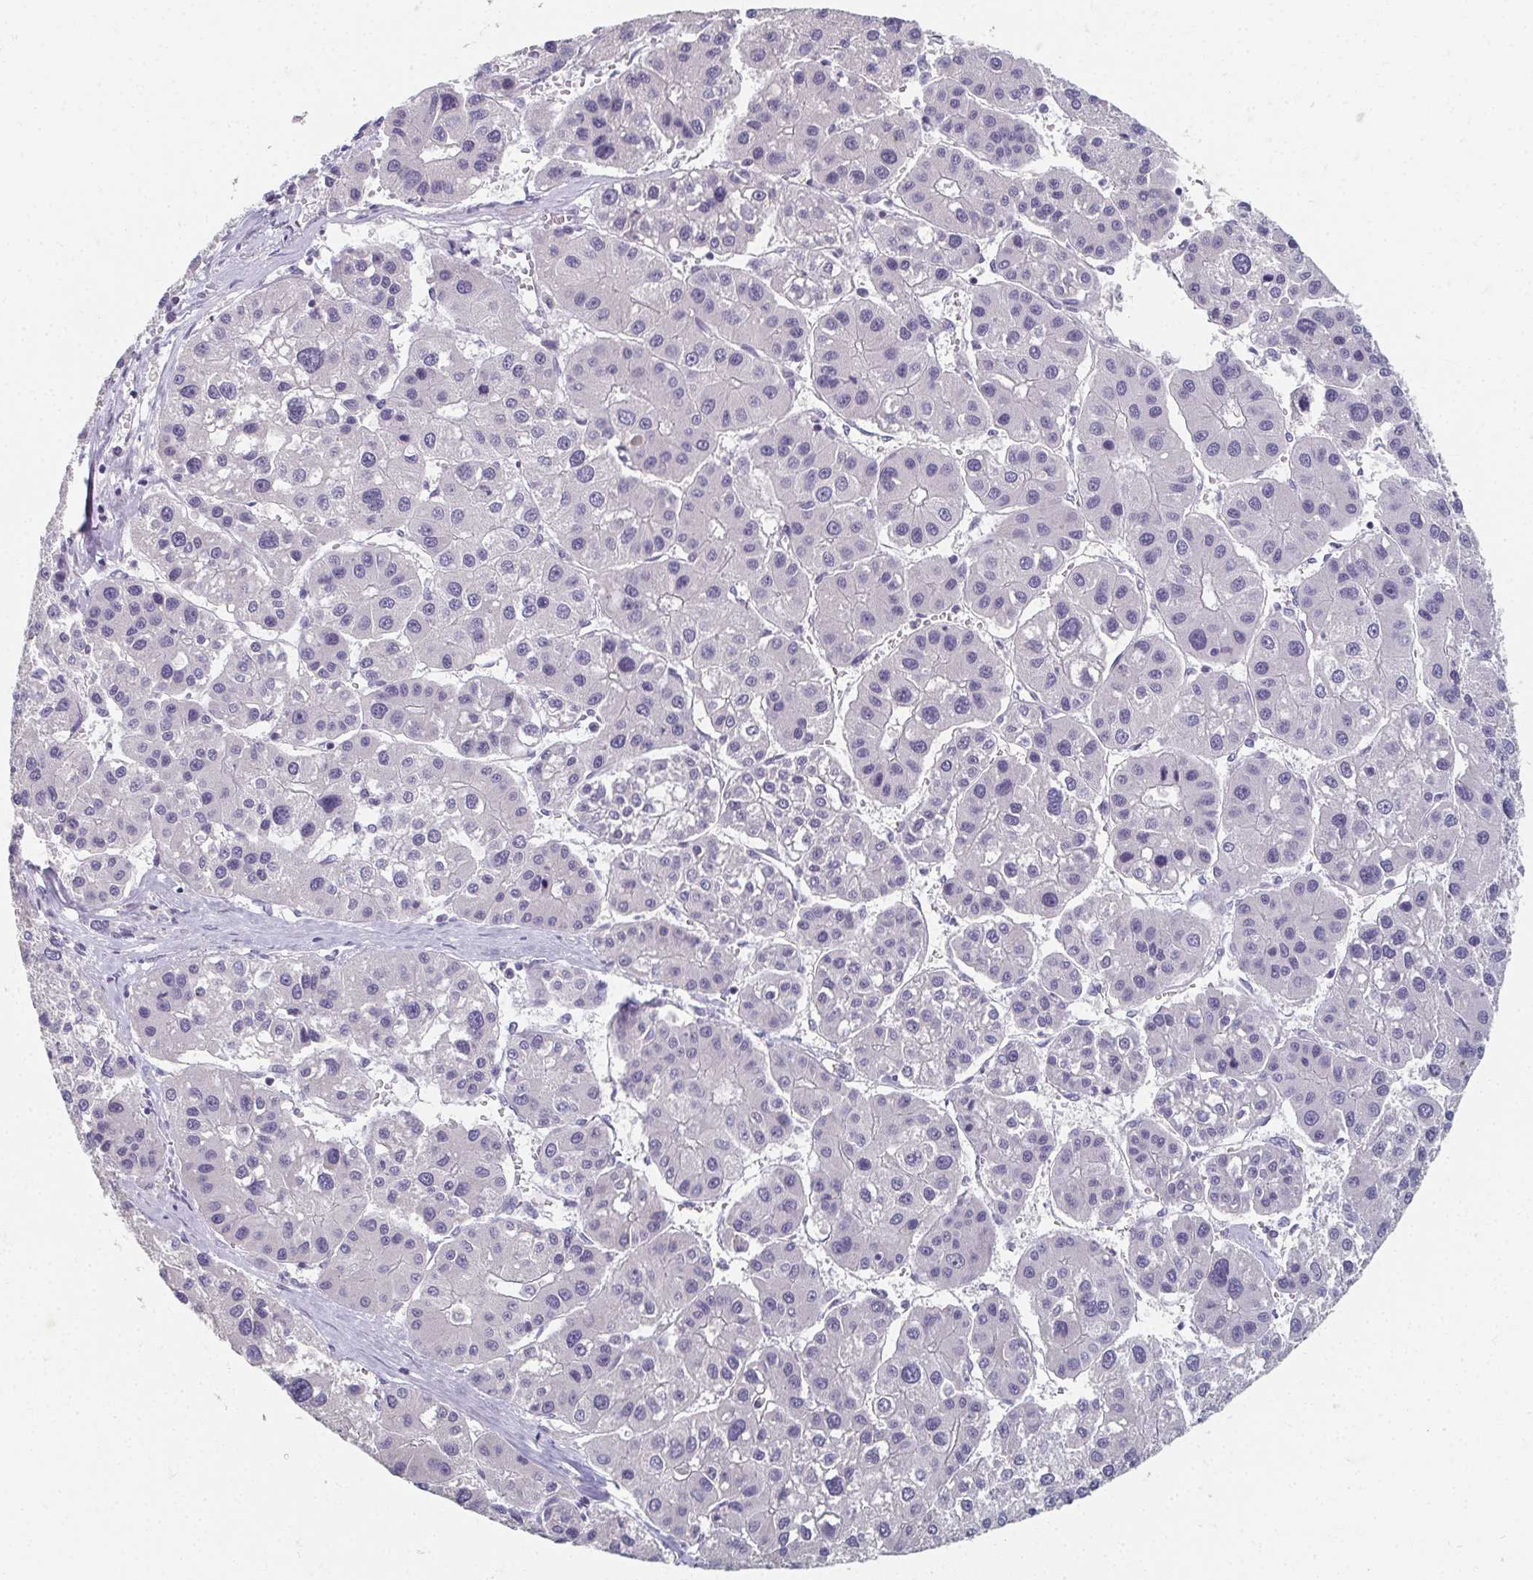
{"staining": {"intensity": "negative", "quantity": "none", "location": "none"}, "tissue": "liver cancer", "cell_type": "Tumor cells", "image_type": "cancer", "snomed": [{"axis": "morphology", "description": "Carcinoma, Hepatocellular, NOS"}, {"axis": "topography", "description": "Liver"}], "caption": "IHC micrograph of neoplastic tissue: human liver cancer stained with DAB reveals no significant protein expression in tumor cells.", "gene": "CAMKV", "patient": {"sex": "male", "age": 73}}